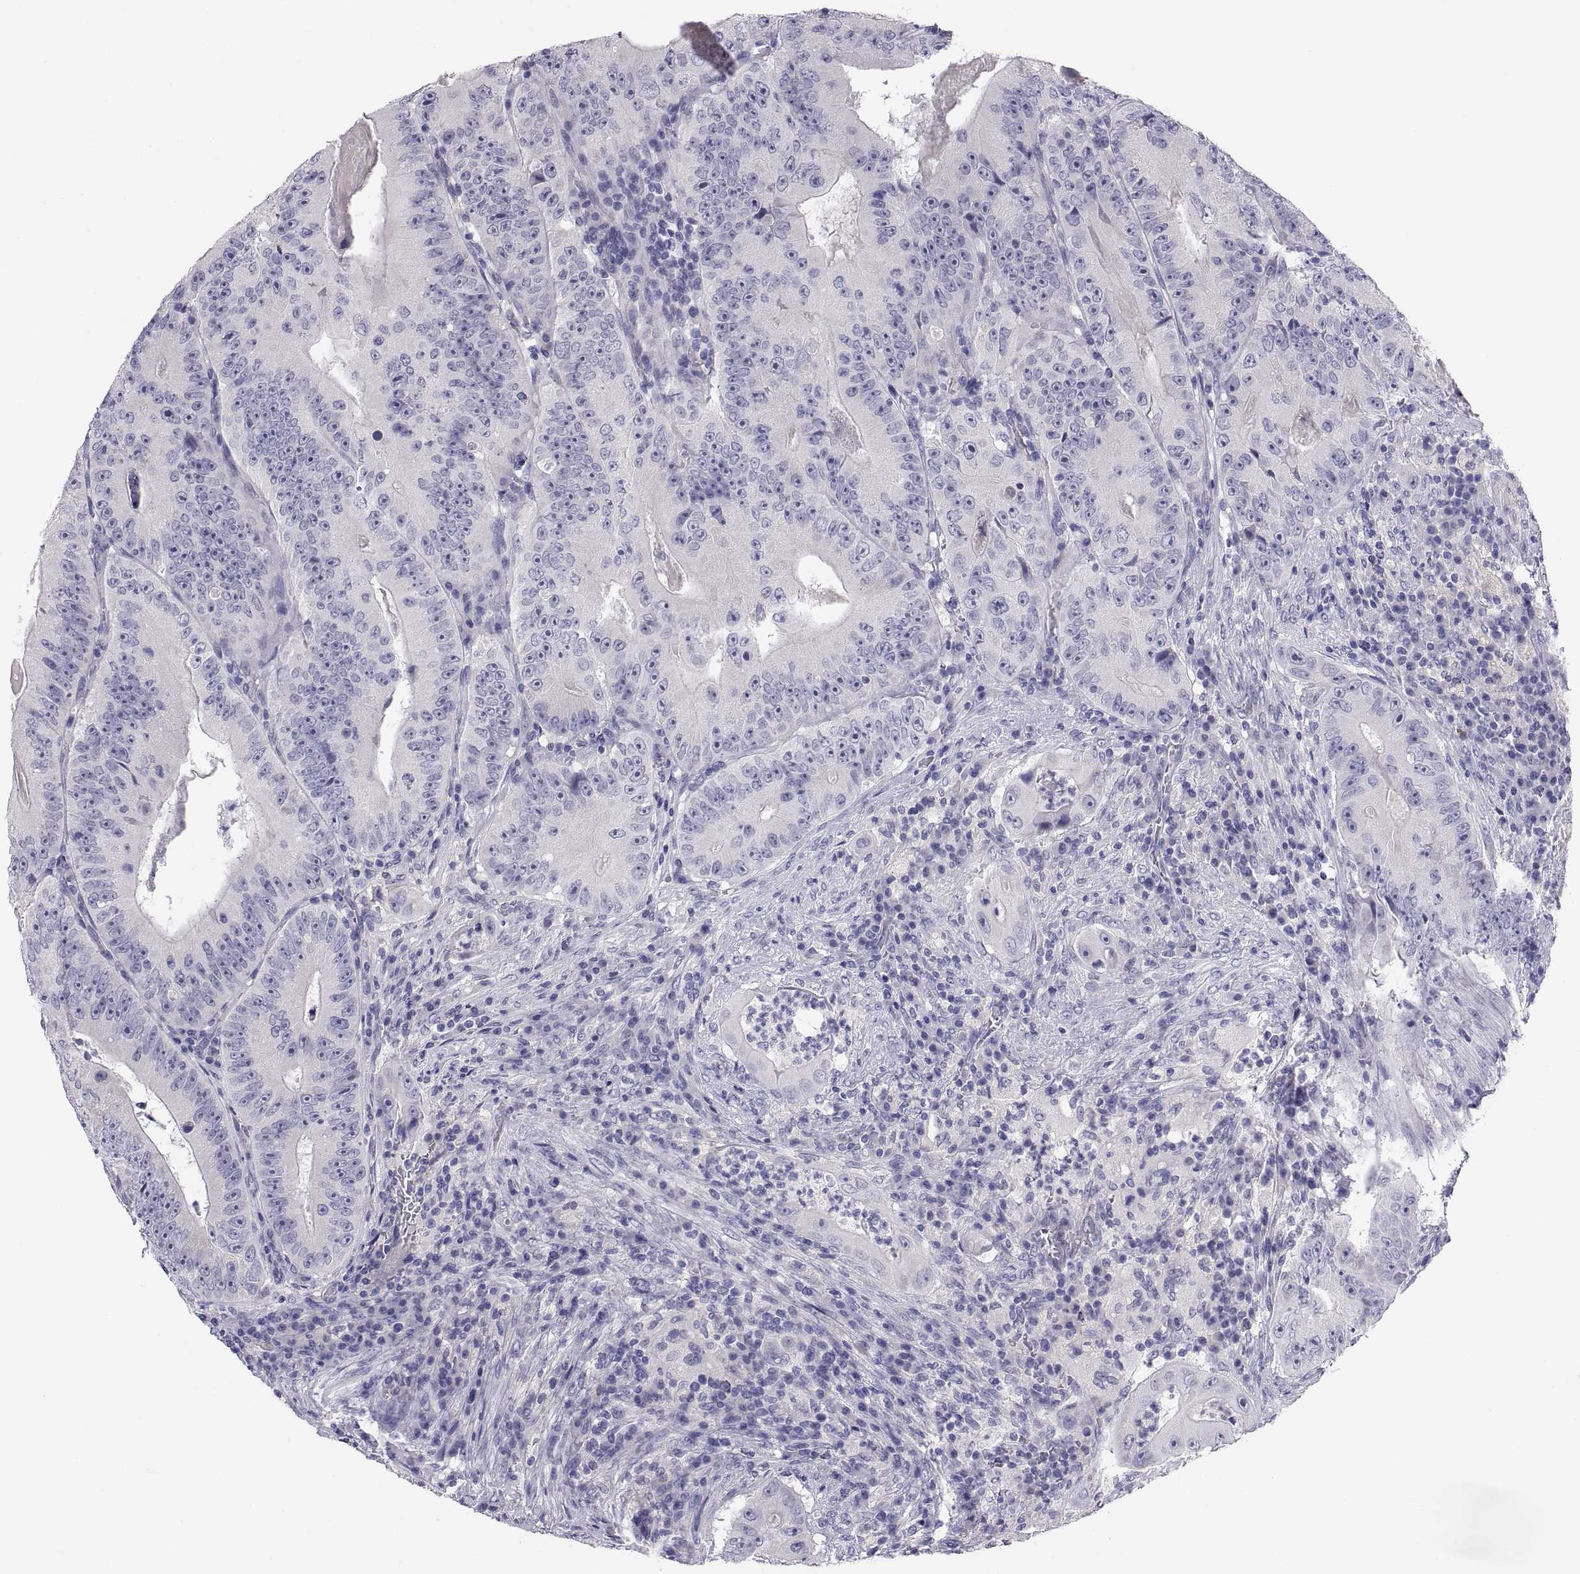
{"staining": {"intensity": "negative", "quantity": "none", "location": "none"}, "tissue": "colorectal cancer", "cell_type": "Tumor cells", "image_type": "cancer", "snomed": [{"axis": "morphology", "description": "Adenocarcinoma, NOS"}, {"axis": "topography", "description": "Colon"}], "caption": "This is an immunohistochemistry (IHC) histopathology image of adenocarcinoma (colorectal). There is no staining in tumor cells.", "gene": "STRC", "patient": {"sex": "female", "age": 86}}